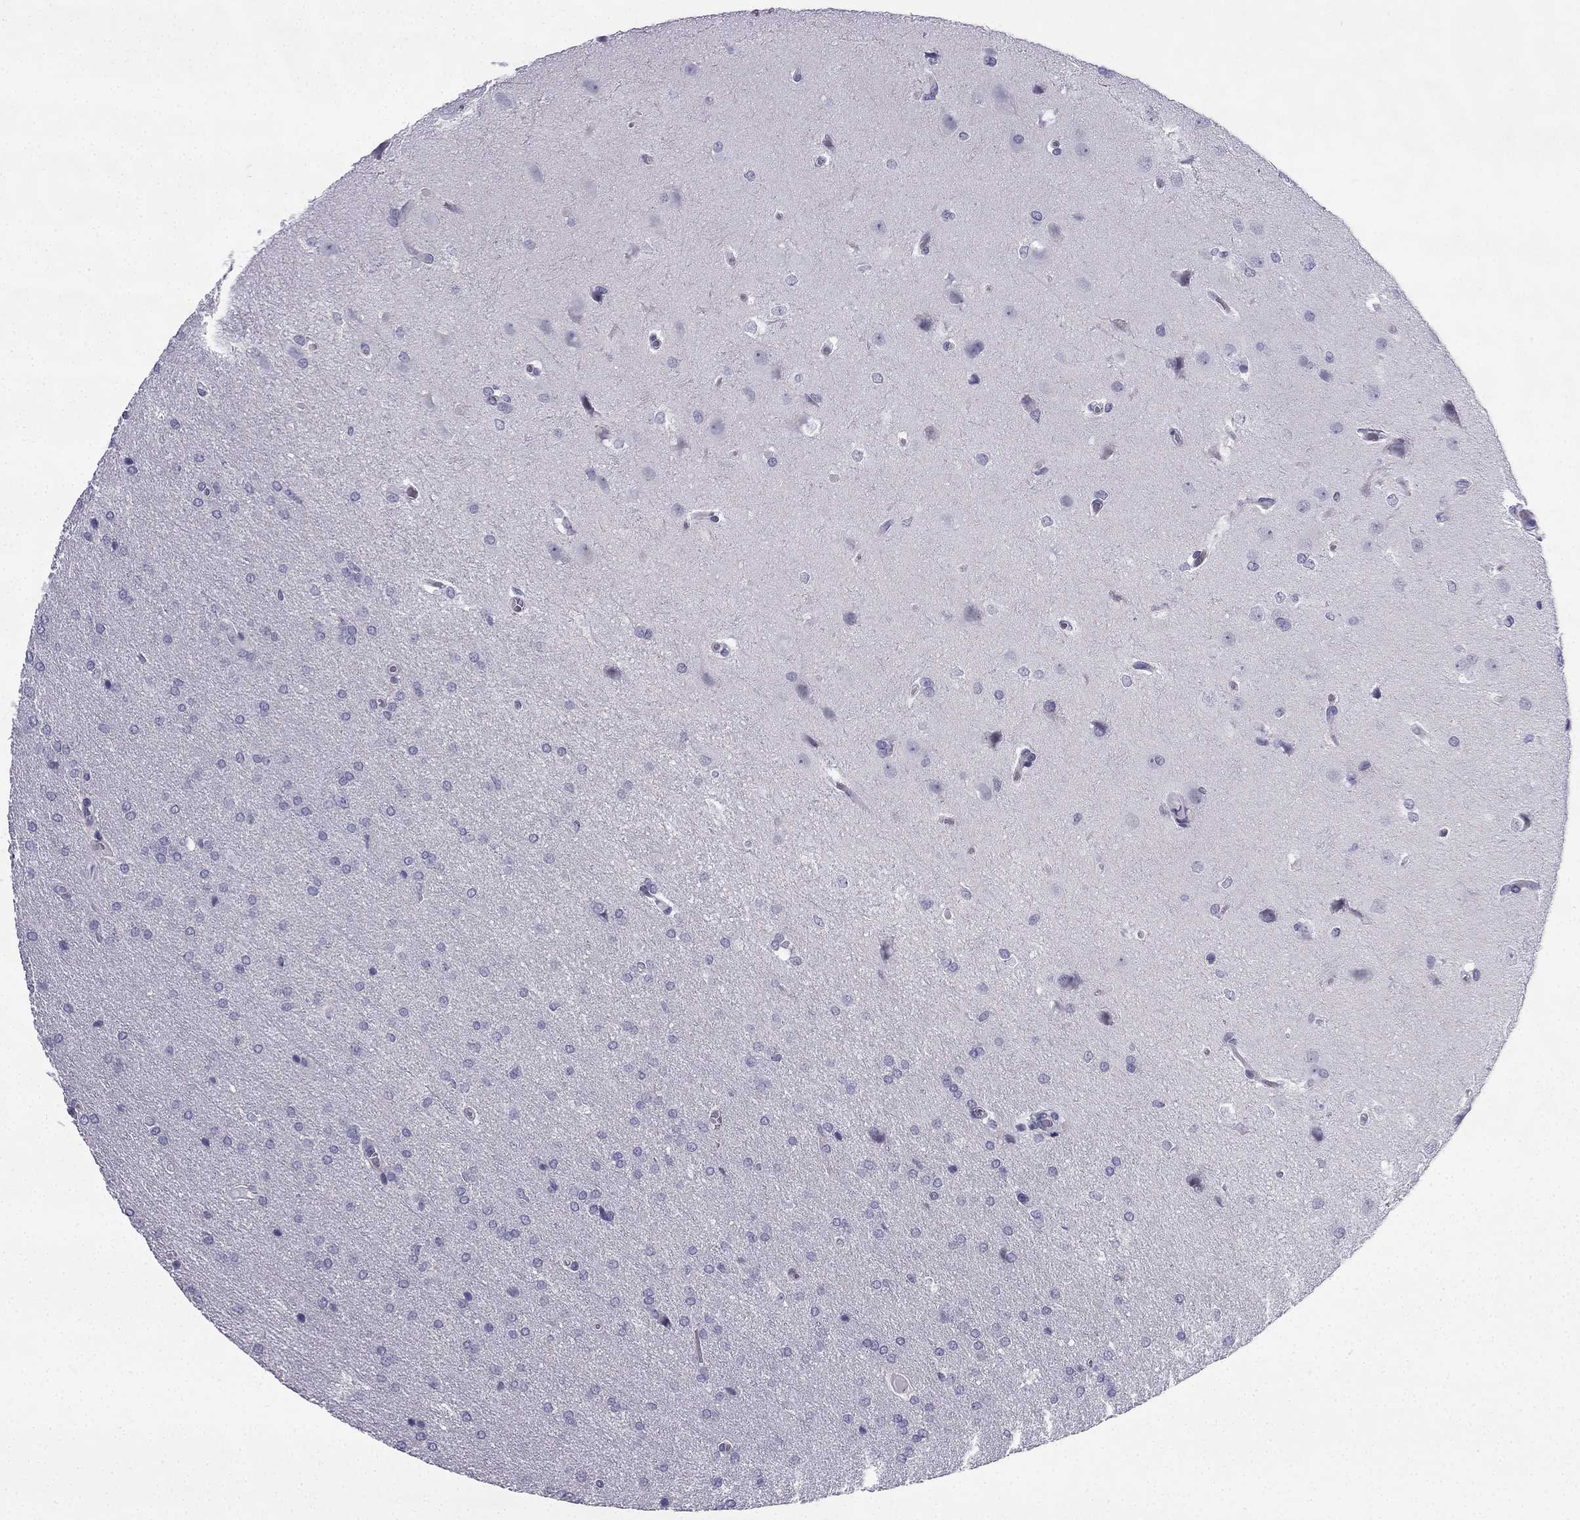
{"staining": {"intensity": "negative", "quantity": "none", "location": "none"}, "tissue": "glioma", "cell_type": "Tumor cells", "image_type": "cancer", "snomed": [{"axis": "morphology", "description": "Glioma, malignant, Low grade"}, {"axis": "topography", "description": "Brain"}], "caption": "High magnification brightfield microscopy of glioma stained with DAB (brown) and counterstained with hematoxylin (blue): tumor cells show no significant expression.", "gene": "CFAP53", "patient": {"sex": "female", "age": 32}}